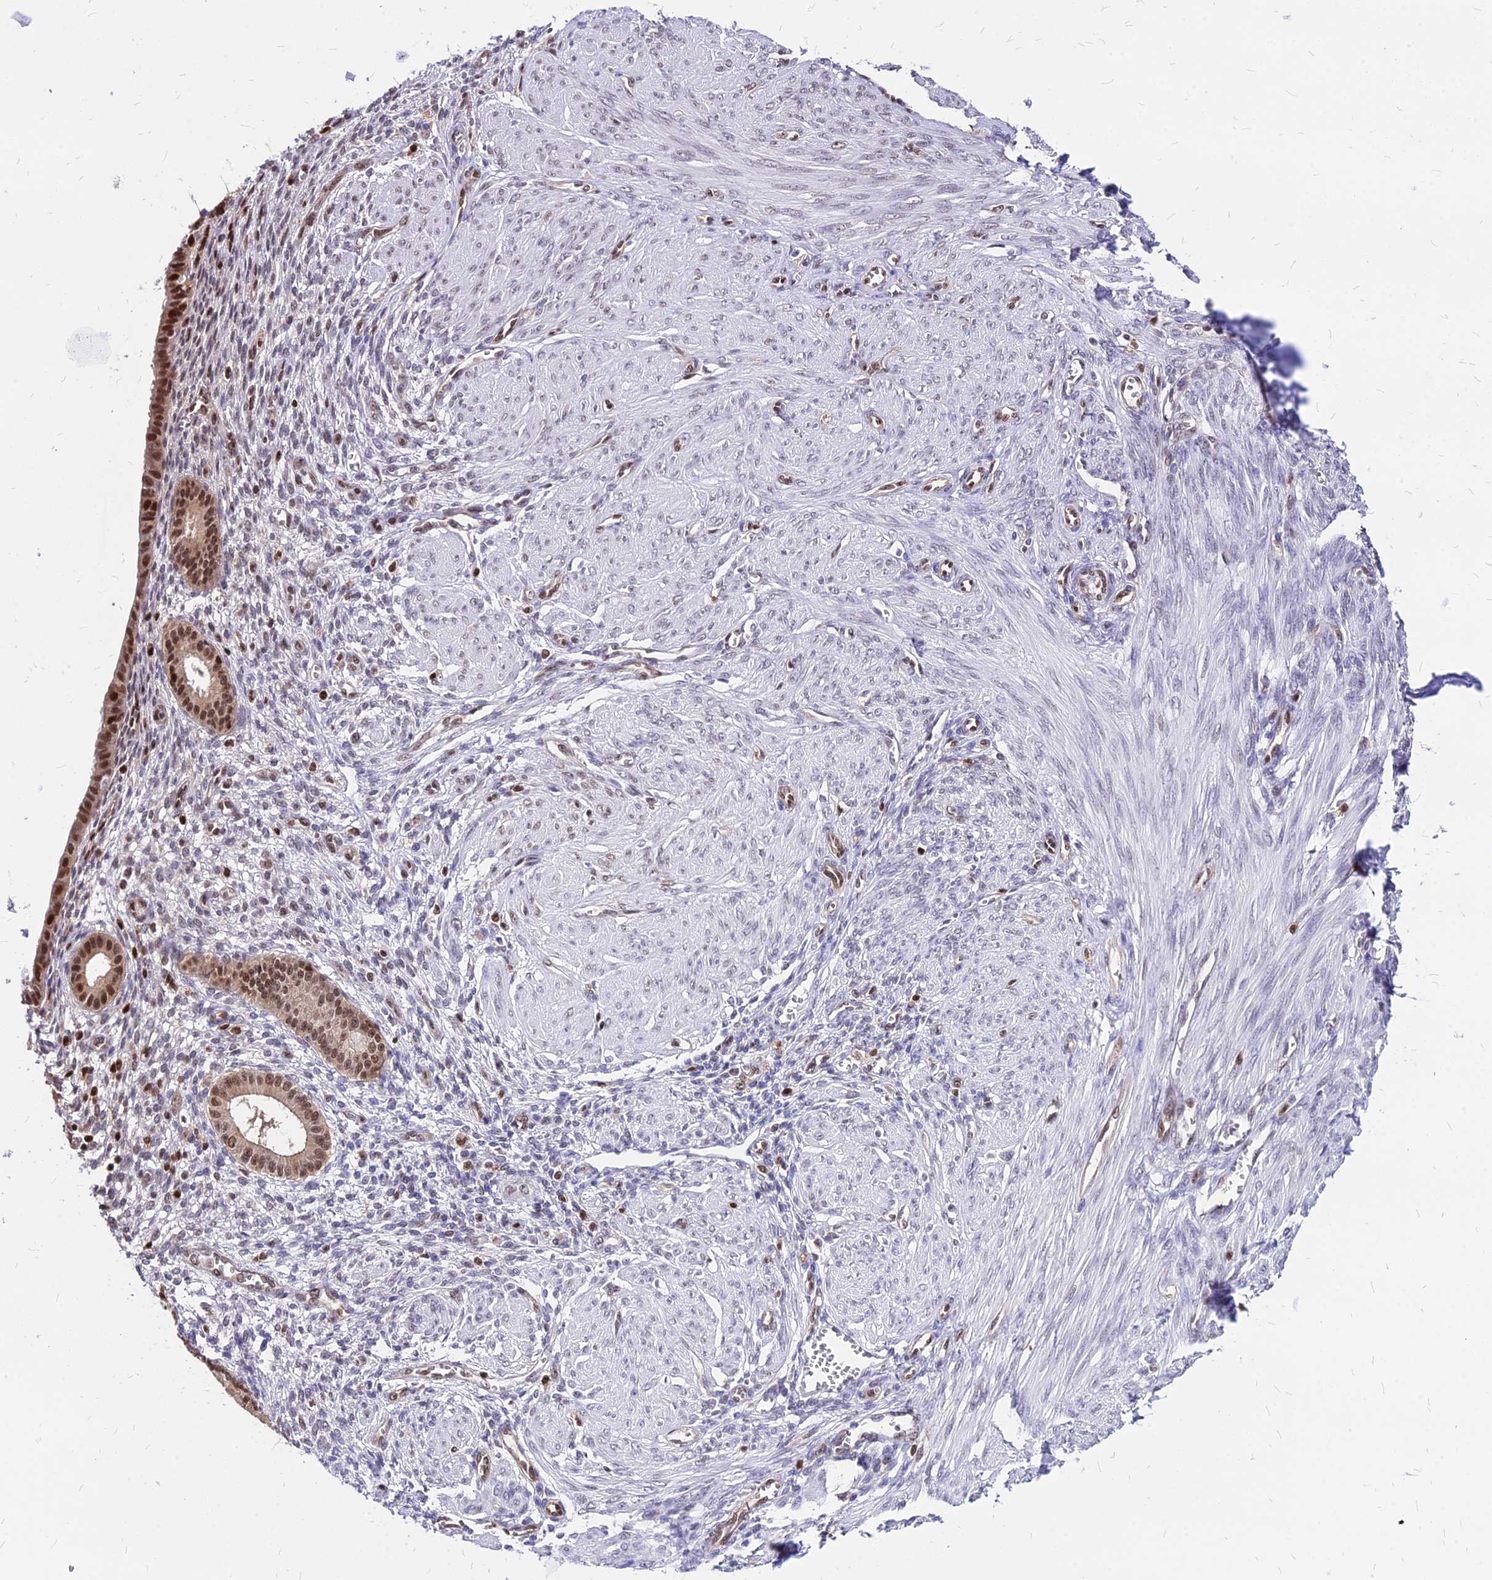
{"staining": {"intensity": "moderate", "quantity": "<25%", "location": "nuclear"}, "tissue": "endometrium", "cell_type": "Cells in endometrial stroma", "image_type": "normal", "snomed": [{"axis": "morphology", "description": "Normal tissue, NOS"}, {"axis": "topography", "description": "Endometrium"}], "caption": "This histopathology image exhibits IHC staining of unremarkable endometrium, with low moderate nuclear staining in about <25% of cells in endometrial stroma.", "gene": "PAXX", "patient": {"sex": "female", "age": 72}}